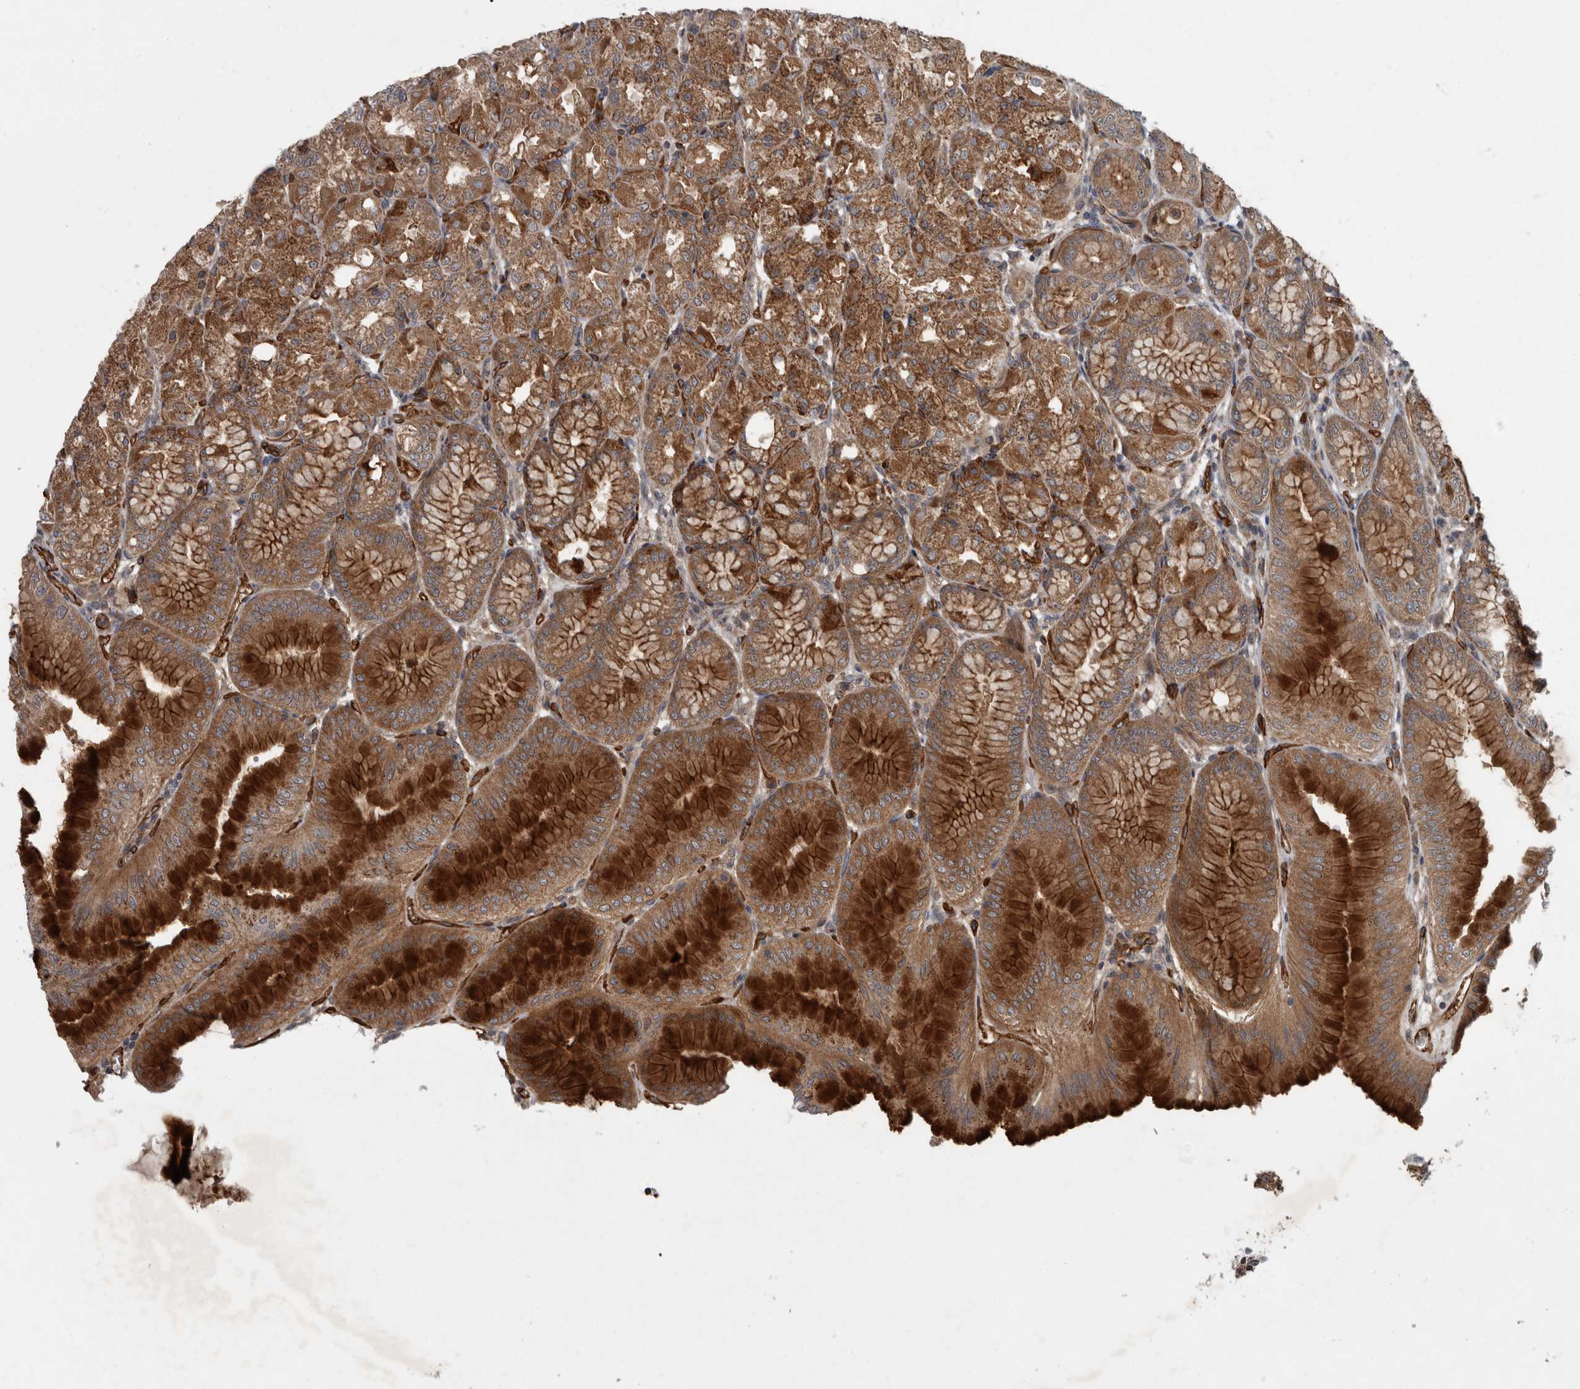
{"staining": {"intensity": "strong", "quantity": ">75%", "location": "cytoplasmic/membranous"}, "tissue": "stomach", "cell_type": "Glandular cells", "image_type": "normal", "snomed": [{"axis": "morphology", "description": "Normal tissue, NOS"}, {"axis": "topography", "description": "Stomach, lower"}], "caption": "Stomach stained with a brown dye displays strong cytoplasmic/membranous positive positivity in approximately >75% of glandular cells.", "gene": "VEGFD", "patient": {"sex": "male", "age": 71}}